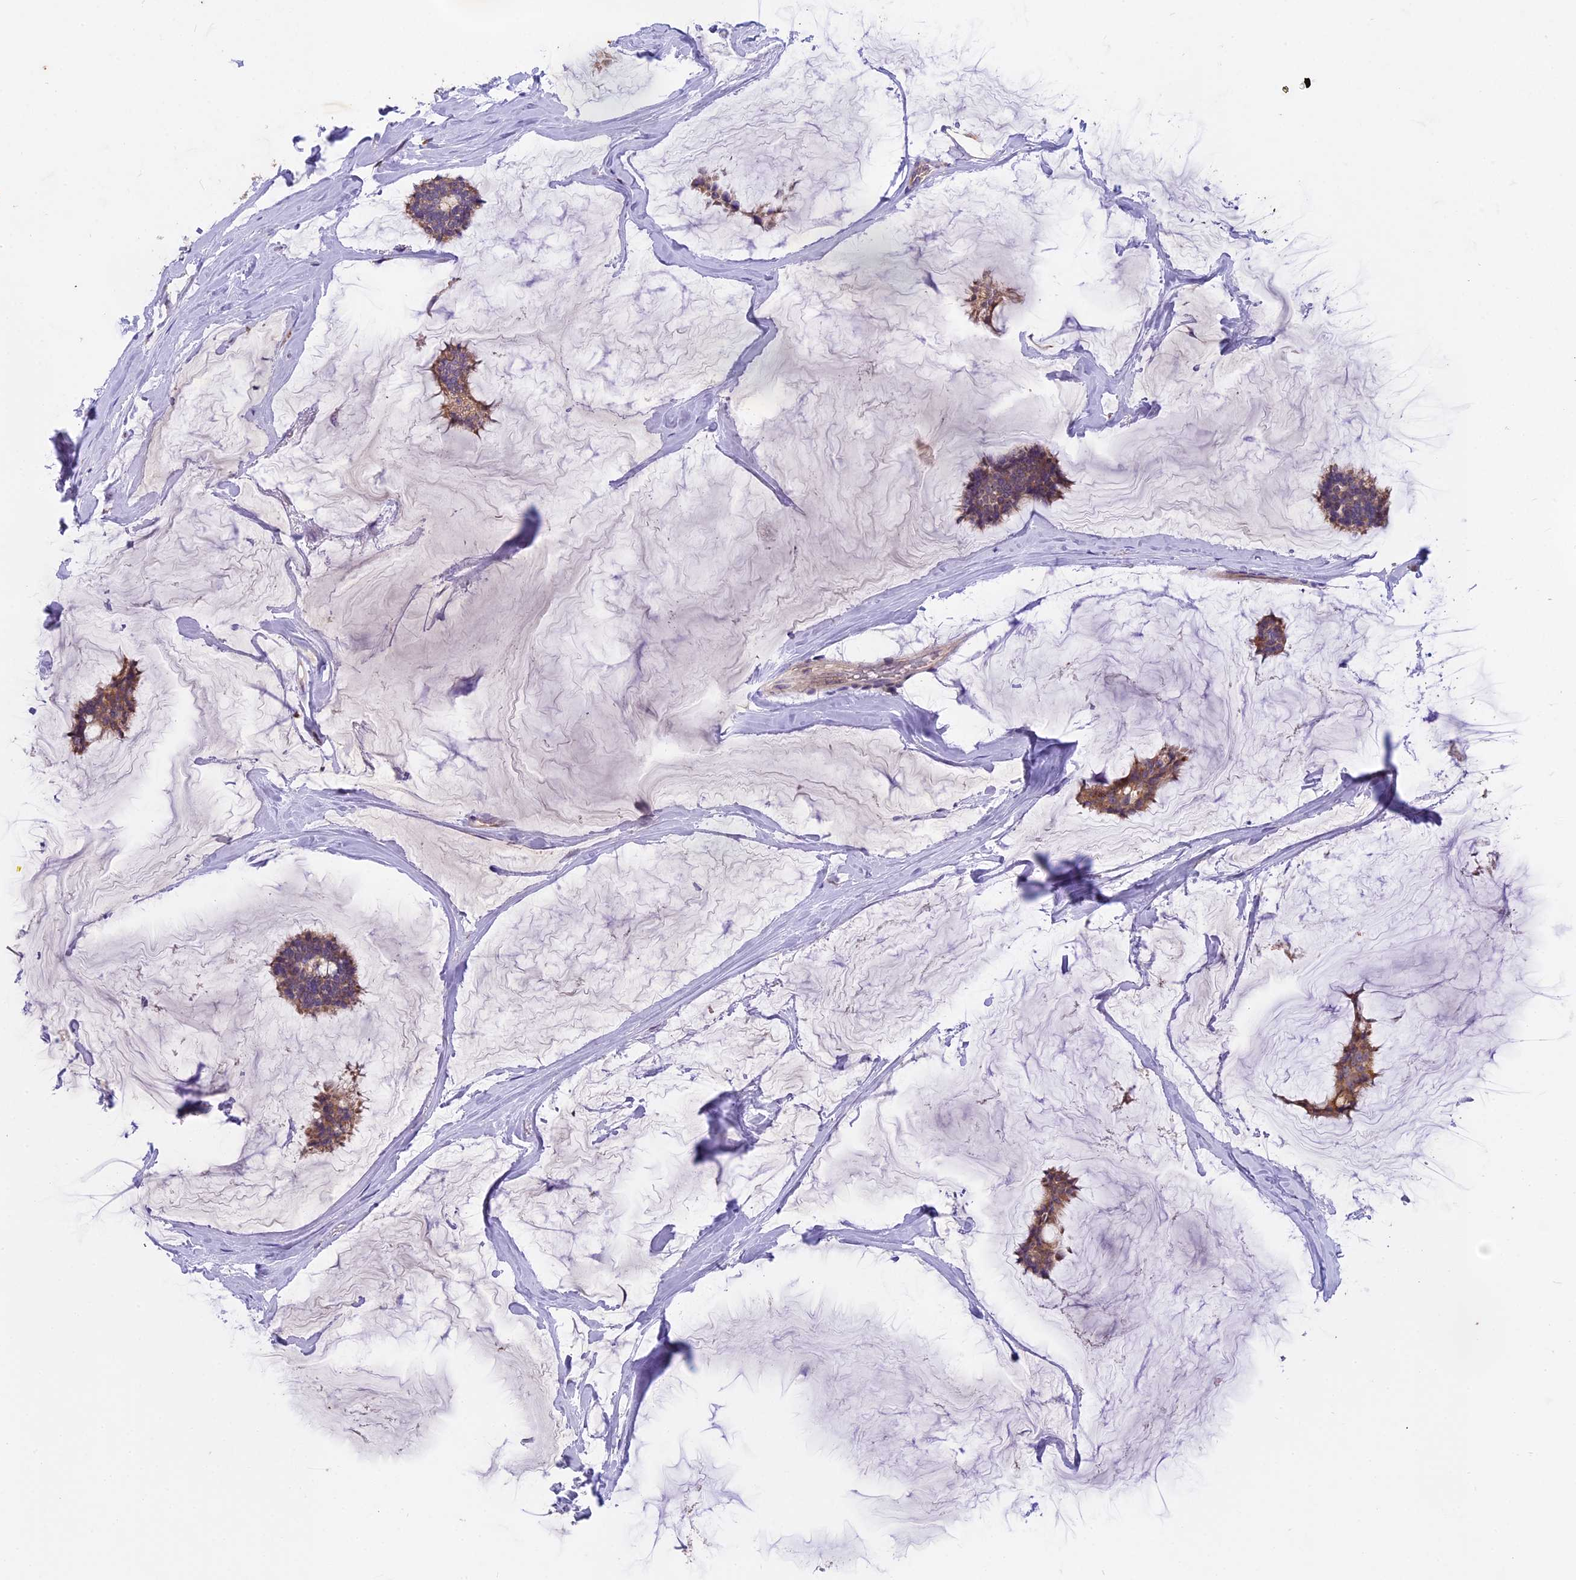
{"staining": {"intensity": "moderate", "quantity": ">75%", "location": "cytoplasmic/membranous"}, "tissue": "breast cancer", "cell_type": "Tumor cells", "image_type": "cancer", "snomed": [{"axis": "morphology", "description": "Duct carcinoma"}, {"axis": "topography", "description": "Breast"}], "caption": "The immunohistochemical stain shows moderate cytoplasmic/membranous staining in tumor cells of breast cancer tissue. (DAB IHC with brightfield microscopy, high magnification).", "gene": "MEMO1", "patient": {"sex": "female", "age": 93}}